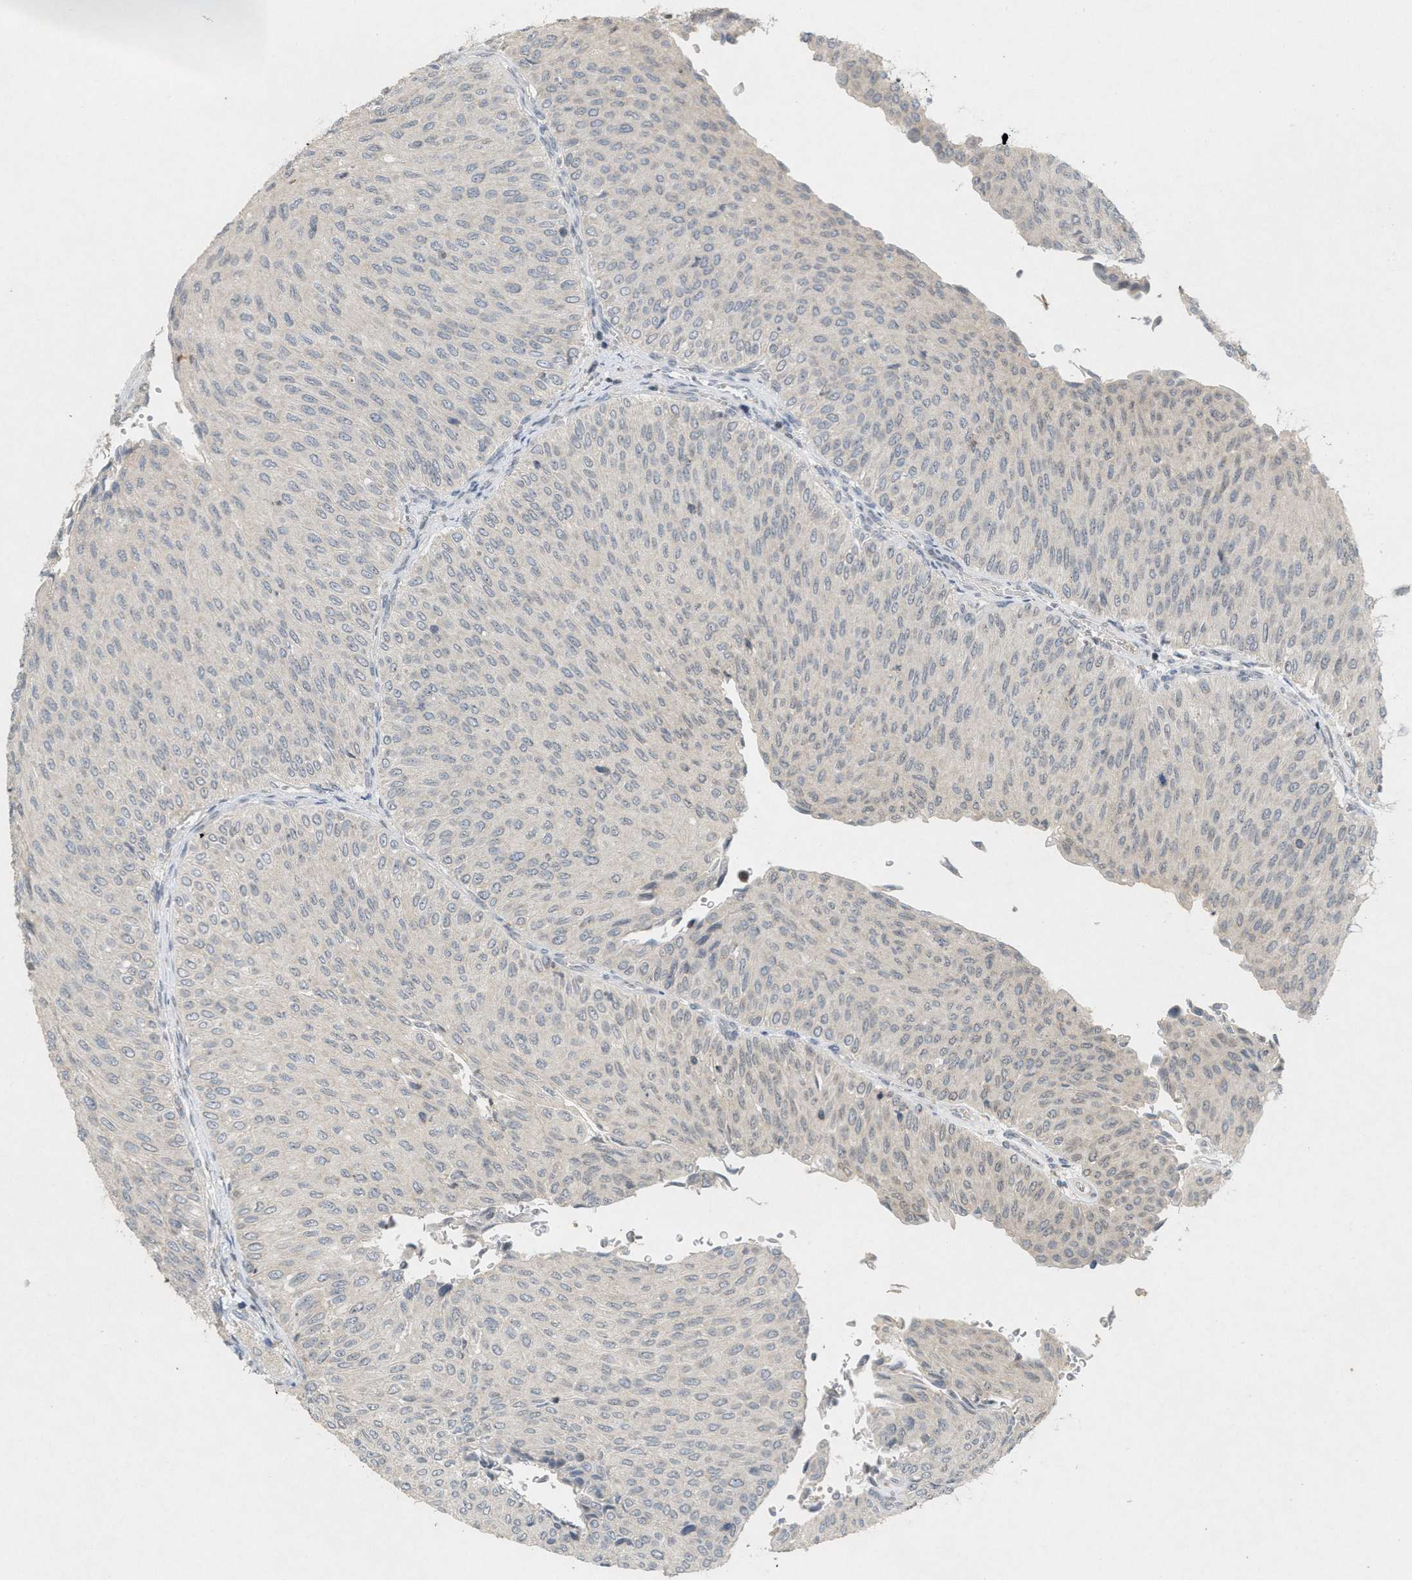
{"staining": {"intensity": "weak", "quantity": "<25%", "location": "cytoplasmic/membranous,nuclear"}, "tissue": "urothelial cancer", "cell_type": "Tumor cells", "image_type": "cancer", "snomed": [{"axis": "morphology", "description": "Urothelial carcinoma, Low grade"}, {"axis": "topography", "description": "Urinary bladder"}], "caption": "Human low-grade urothelial carcinoma stained for a protein using immunohistochemistry demonstrates no expression in tumor cells.", "gene": "ABHD6", "patient": {"sex": "male", "age": 78}}